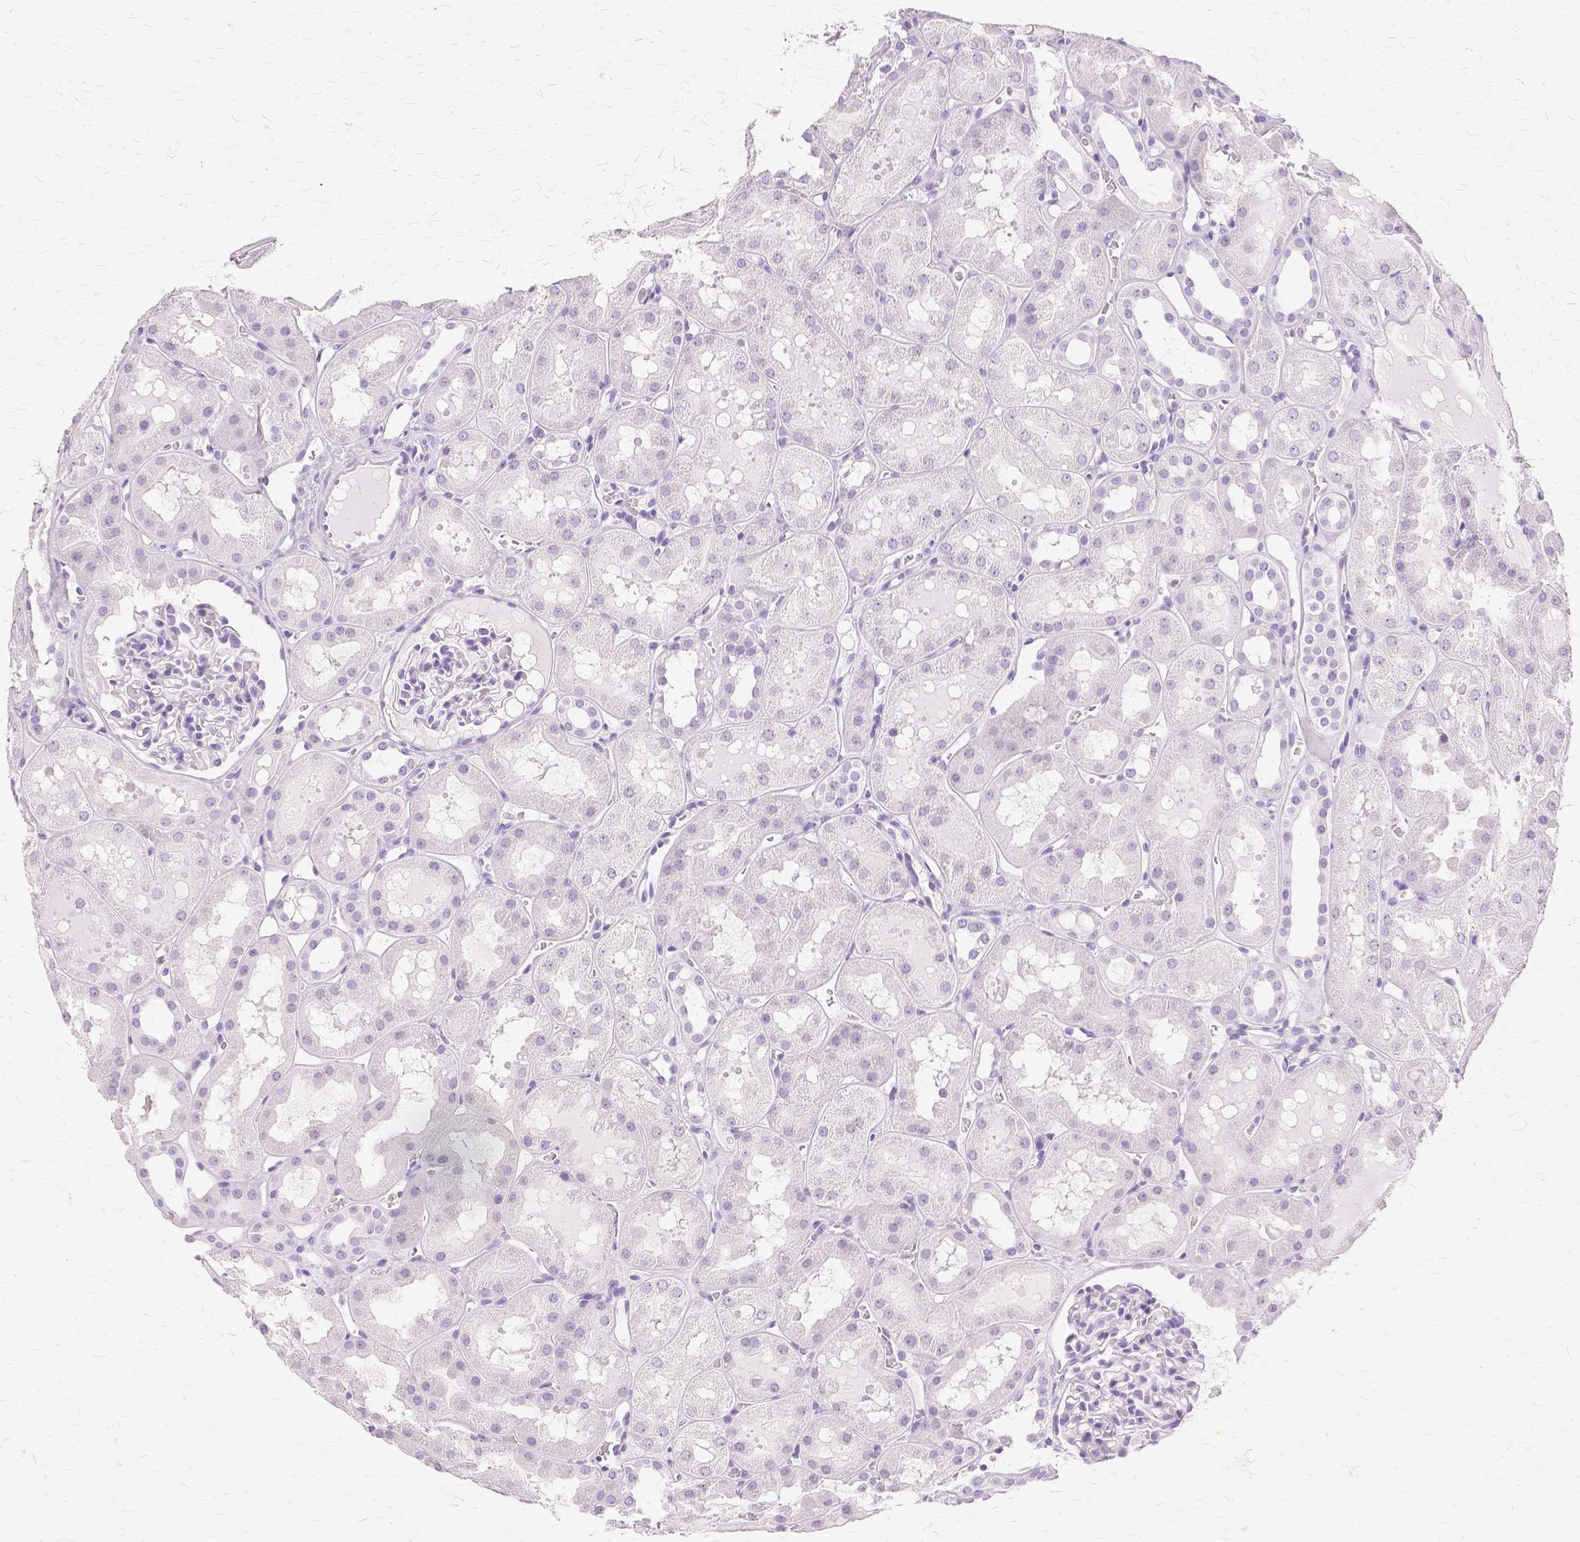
{"staining": {"intensity": "negative", "quantity": "none", "location": "none"}, "tissue": "kidney", "cell_type": "Cells in glomeruli", "image_type": "normal", "snomed": [{"axis": "morphology", "description": "Normal tissue, NOS"}, {"axis": "topography", "description": "Kidney"}, {"axis": "topography", "description": "Urinary bladder"}], "caption": "Immunohistochemistry of unremarkable kidney displays no expression in cells in glomeruli. Brightfield microscopy of IHC stained with DAB (brown) and hematoxylin (blue), captured at high magnification.", "gene": "TGM1", "patient": {"sex": "male", "age": 16}}